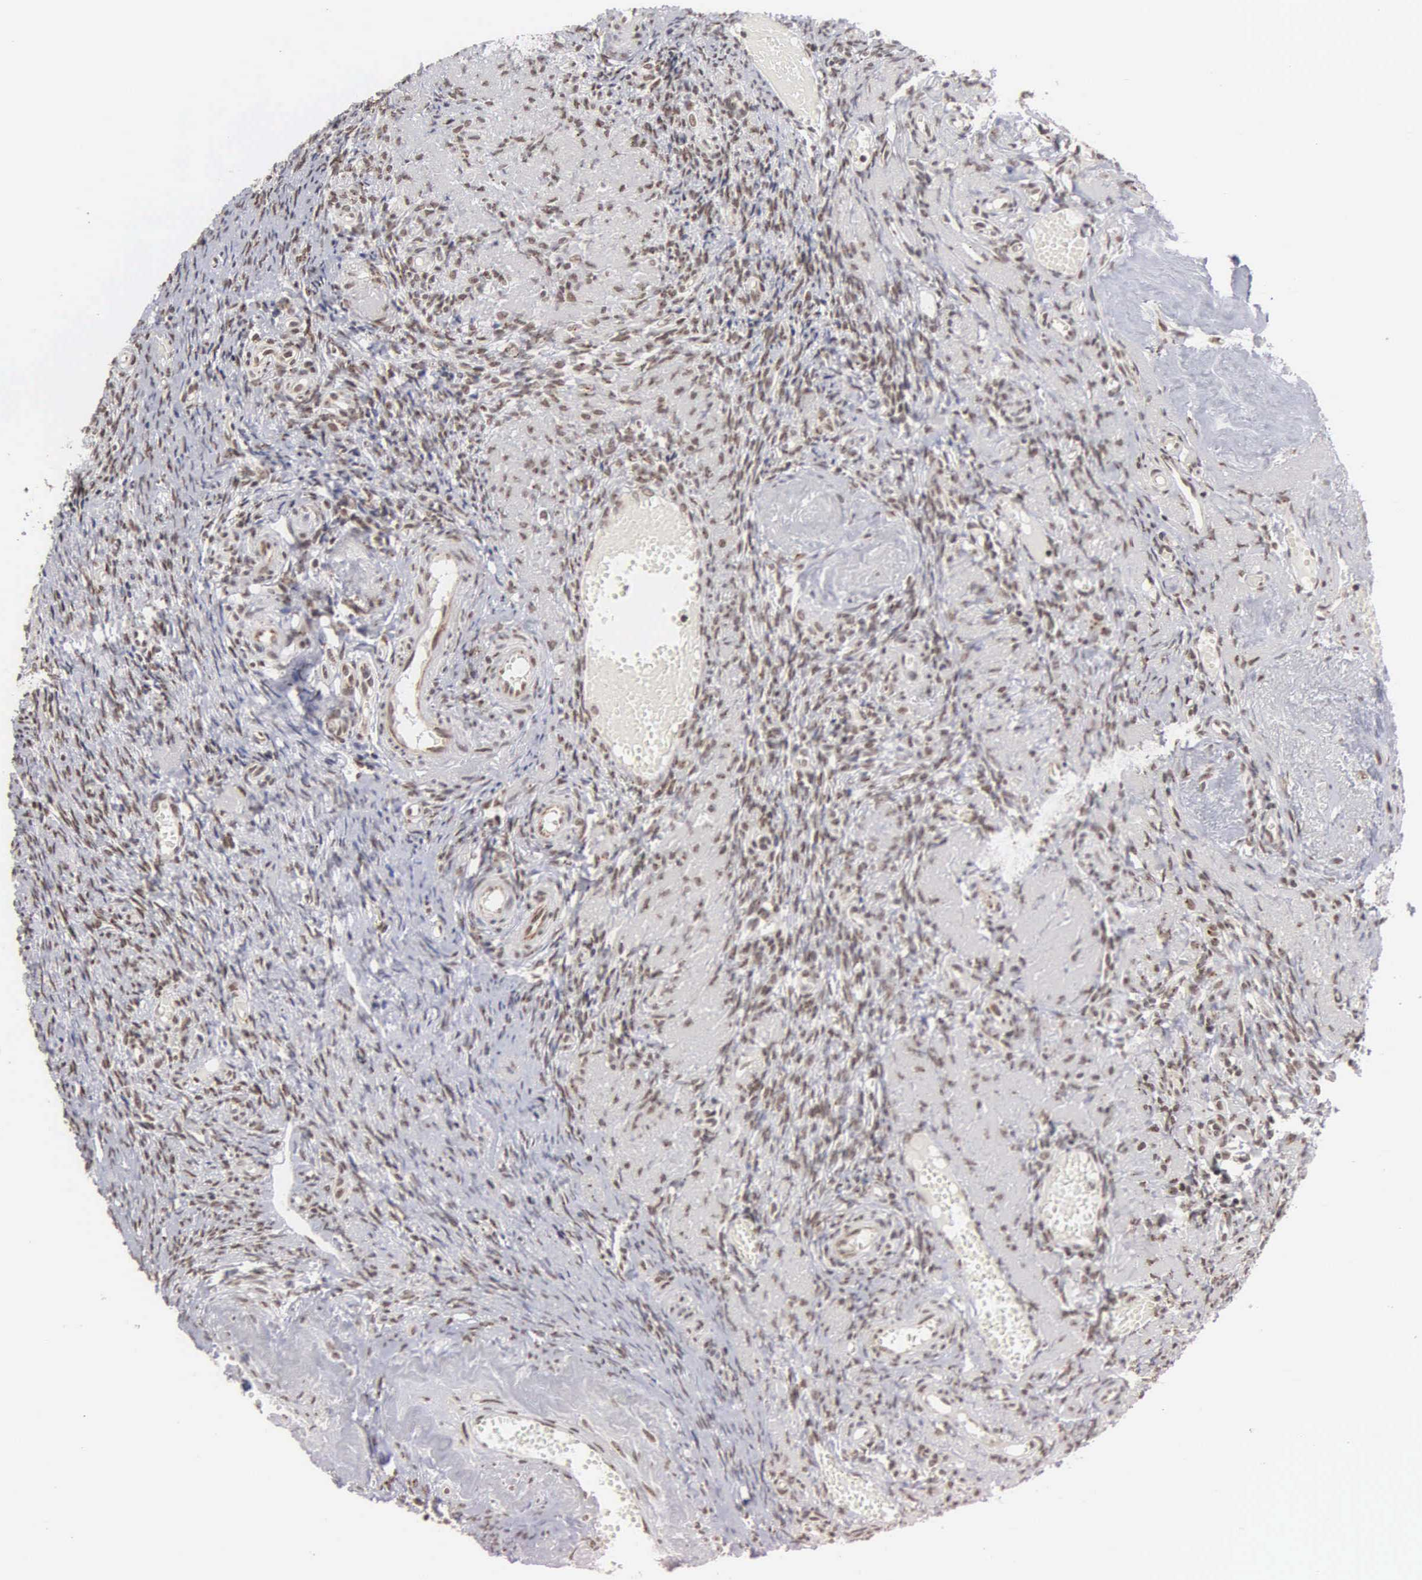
{"staining": {"intensity": "weak", "quantity": ">75%", "location": "nuclear"}, "tissue": "ovary", "cell_type": "Follicle cells", "image_type": "normal", "snomed": [{"axis": "morphology", "description": "Normal tissue, NOS"}, {"axis": "topography", "description": "Ovary"}], "caption": "Immunohistochemistry (IHC) micrograph of unremarkable ovary stained for a protein (brown), which demonstrates low levels of weak nuclear expression in approximately >75% of follicle cells.", "gene": "GTF2A1", "patient": {"sex": "female", "age": 63}}